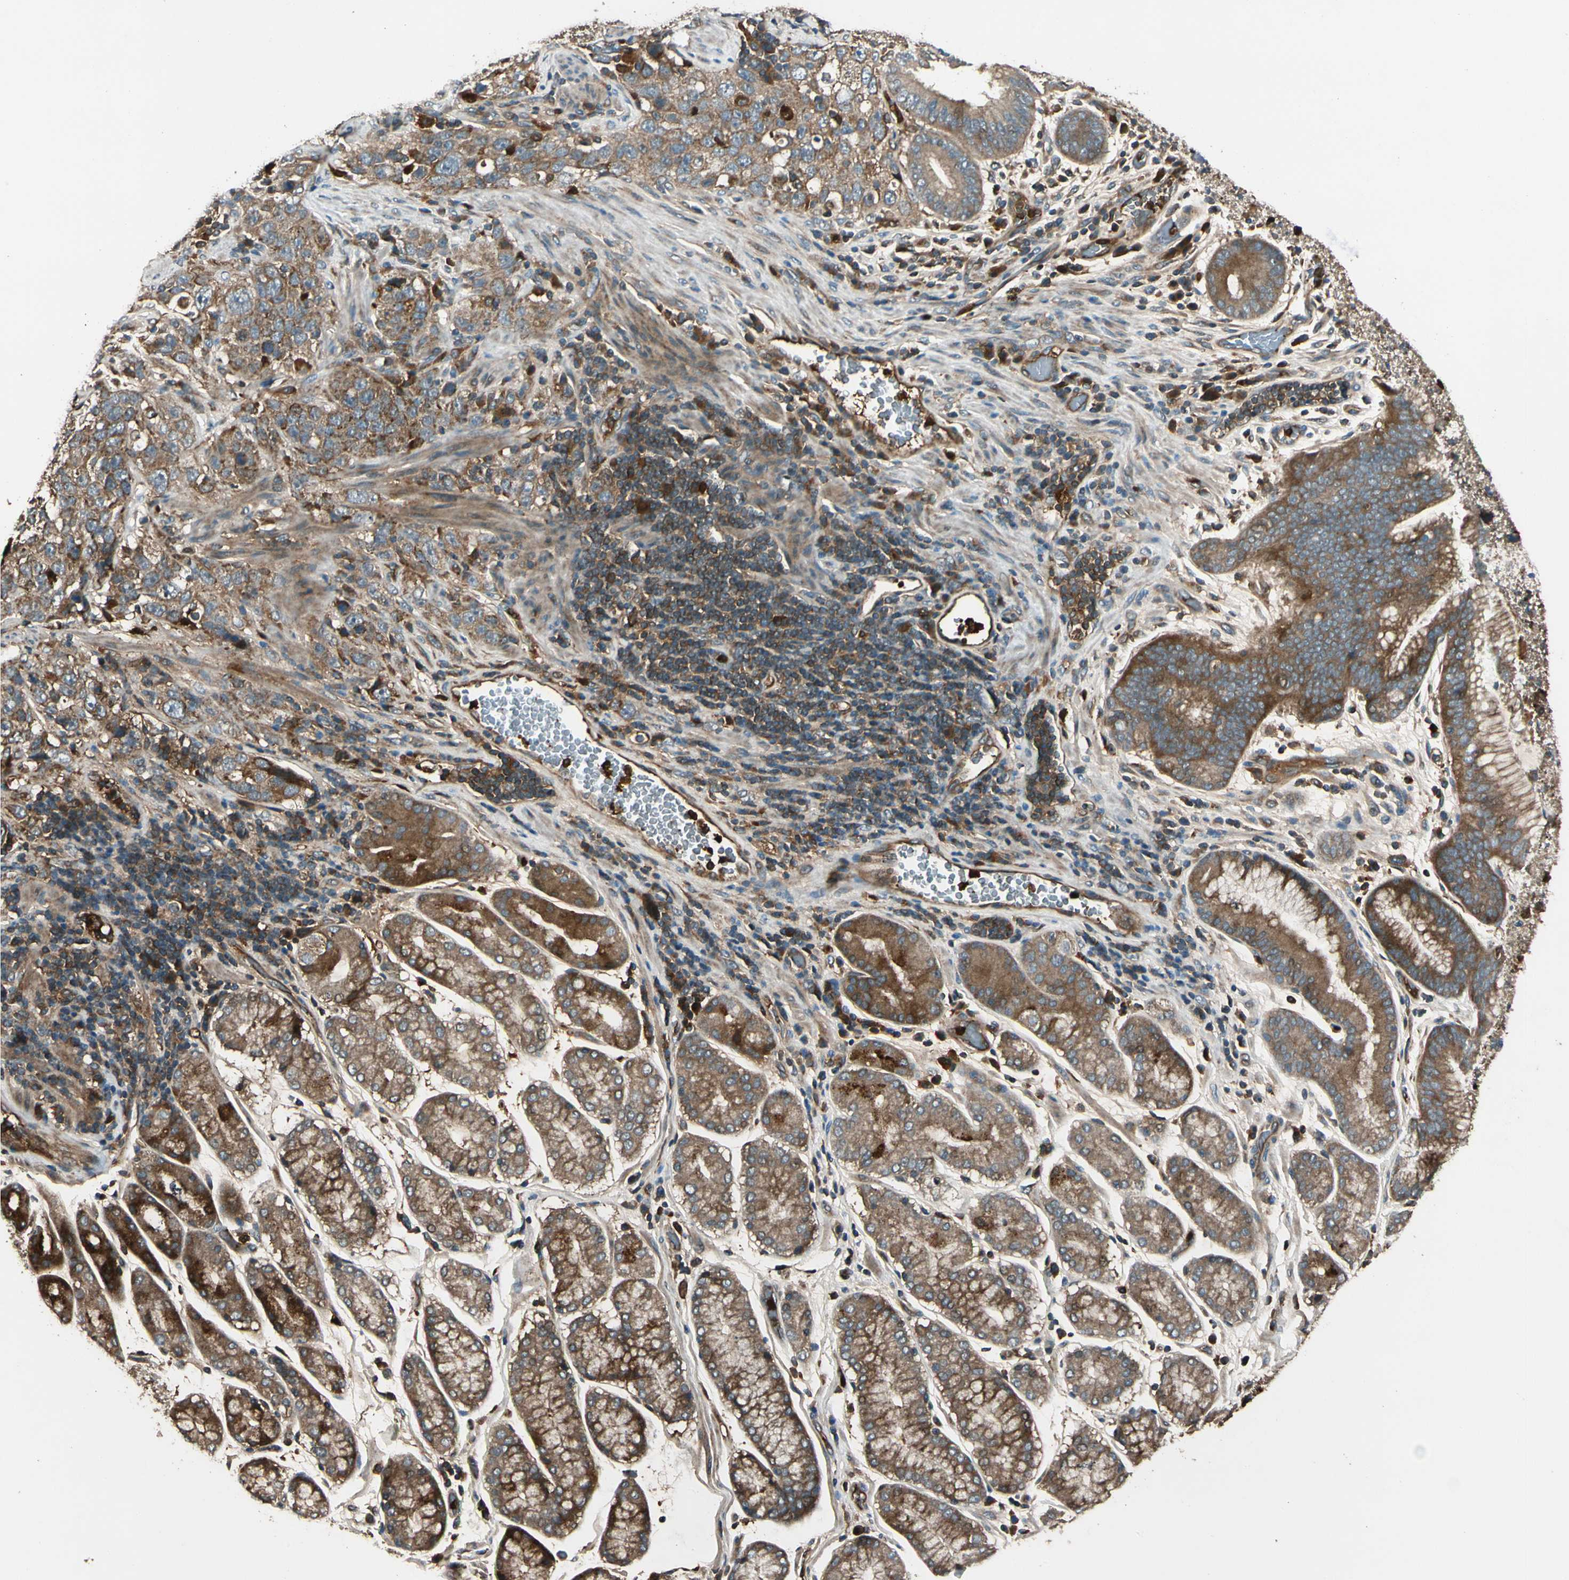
{"staining": {"intensity": "moderate", "quantity": ">75%", "location": "cytoplasmic/membranous"}, "tissue": "stomach cancer", "cell_type": "Tumor cells", "image_type": "cancer", "snomed": [{"axis": "morphology", "description": "Normal tissue, NOS"}, {"axis": "morphology", "description": "Adenocarcinoma, NOS"}, {"axis": "topography", "description": "Stomach"}], "caption": "This histopathology image shows stomach cancer (adenocarcinoma) stained with IHC to label a protein in brown. The cytoplasmic/membranous of tumor cells show moderate positivity for the protein. Nuclei are counter-stained blue.", "gene": "STX11", "patient": {"sex": "male", "age": 48}}